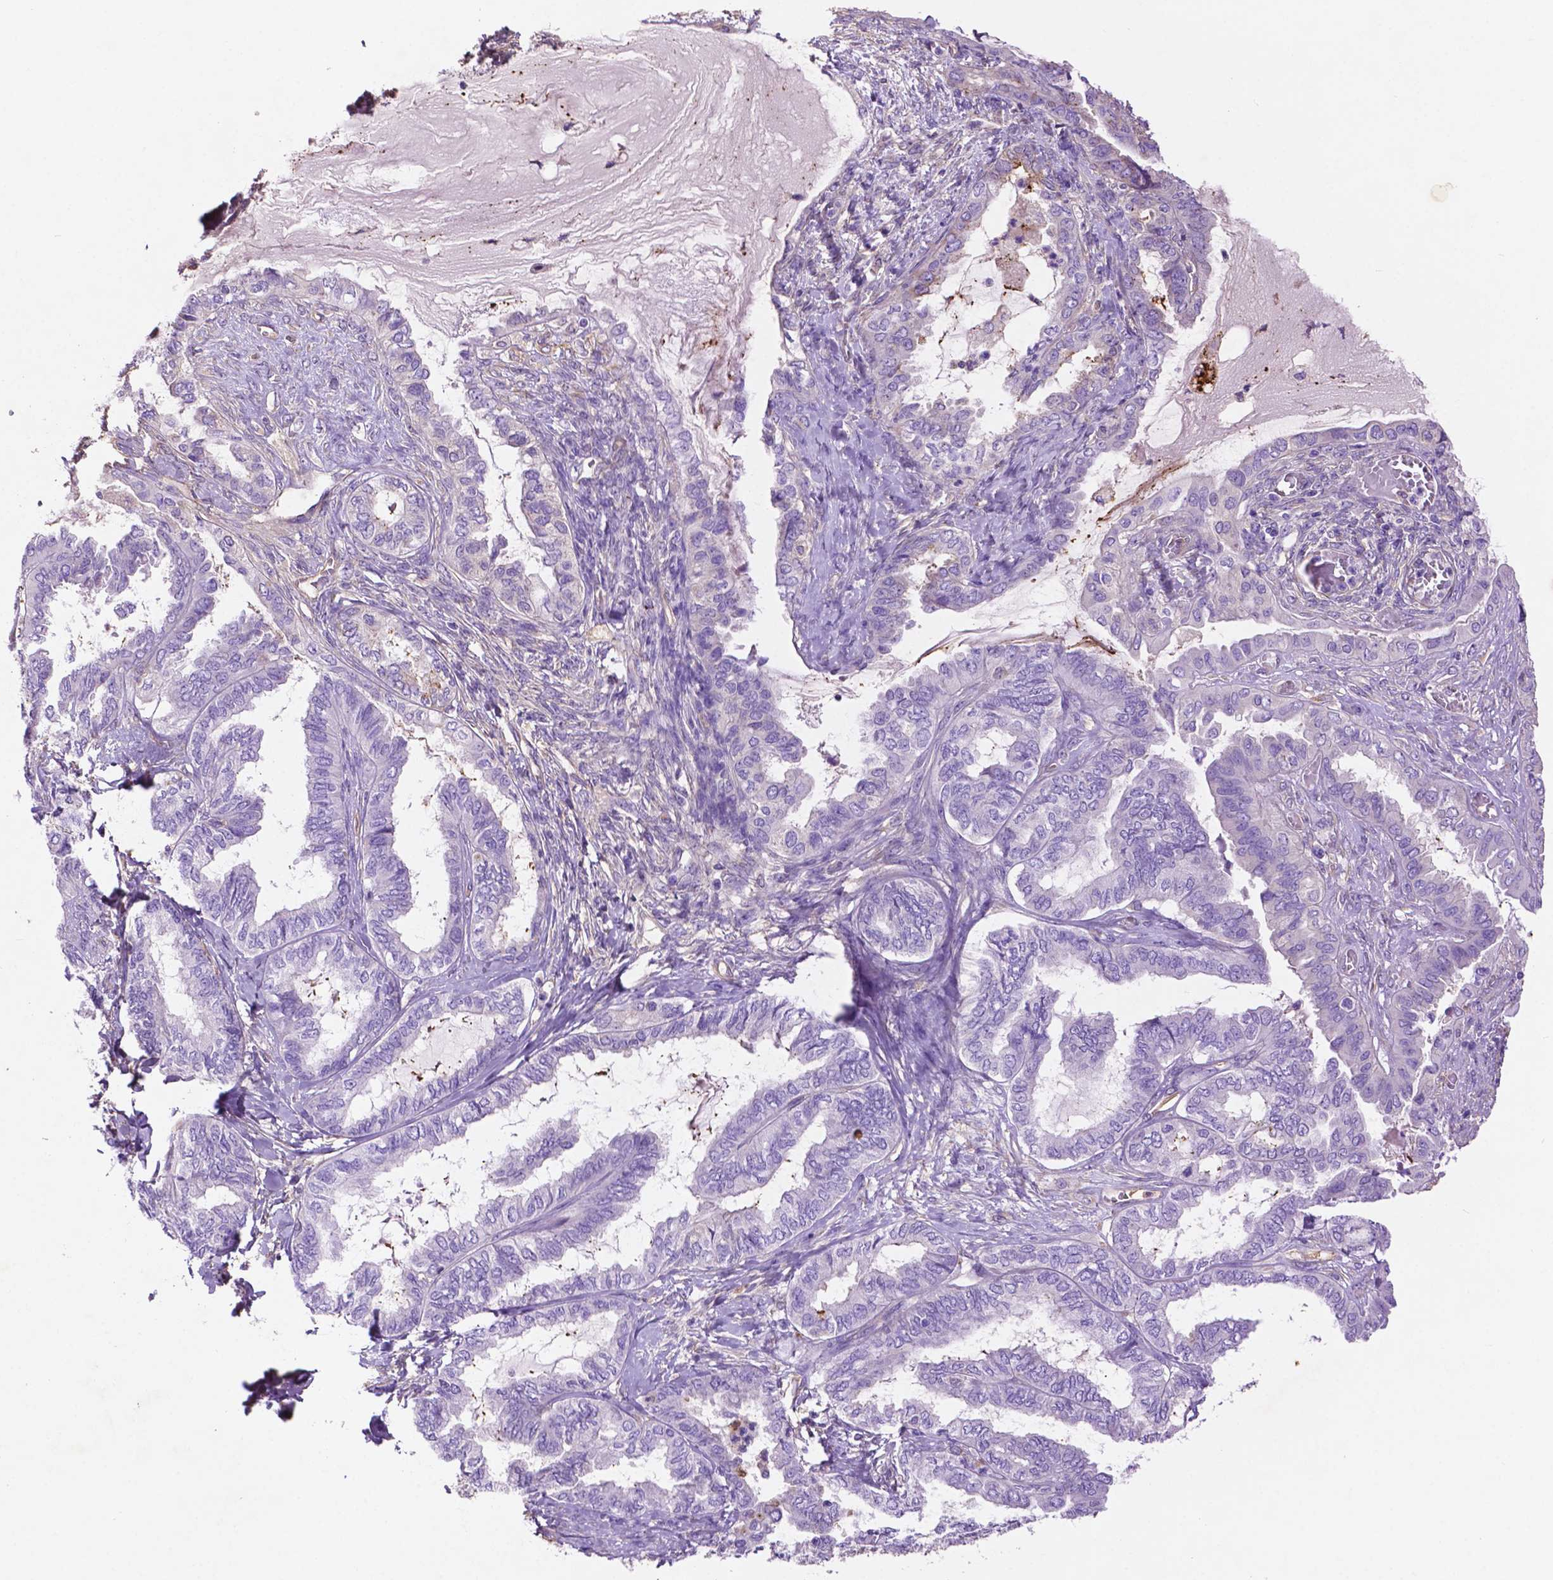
{"staining": {"intensity": "strong", "quantity": "<25%", "location": "cytoplasmic/membranous"}, "tissue": "ovarian cancer", "cell_type": "Tumor cells", "image_type": "cancer", "snomed": [{"axis": "morphology", "description": "Carcinoma, endometroid"}, {"axis": "topography", "description": "Ovary"}], "caption": "A micrograph showing strong cytoplasmic/membranous expression in about <25% of tumor cells in ovarian endometroid carcinoma, as visualized by brown immunohistochemical staining.", "gene": "GDPD5", "patient": {"sex": "female", "age": 70}}